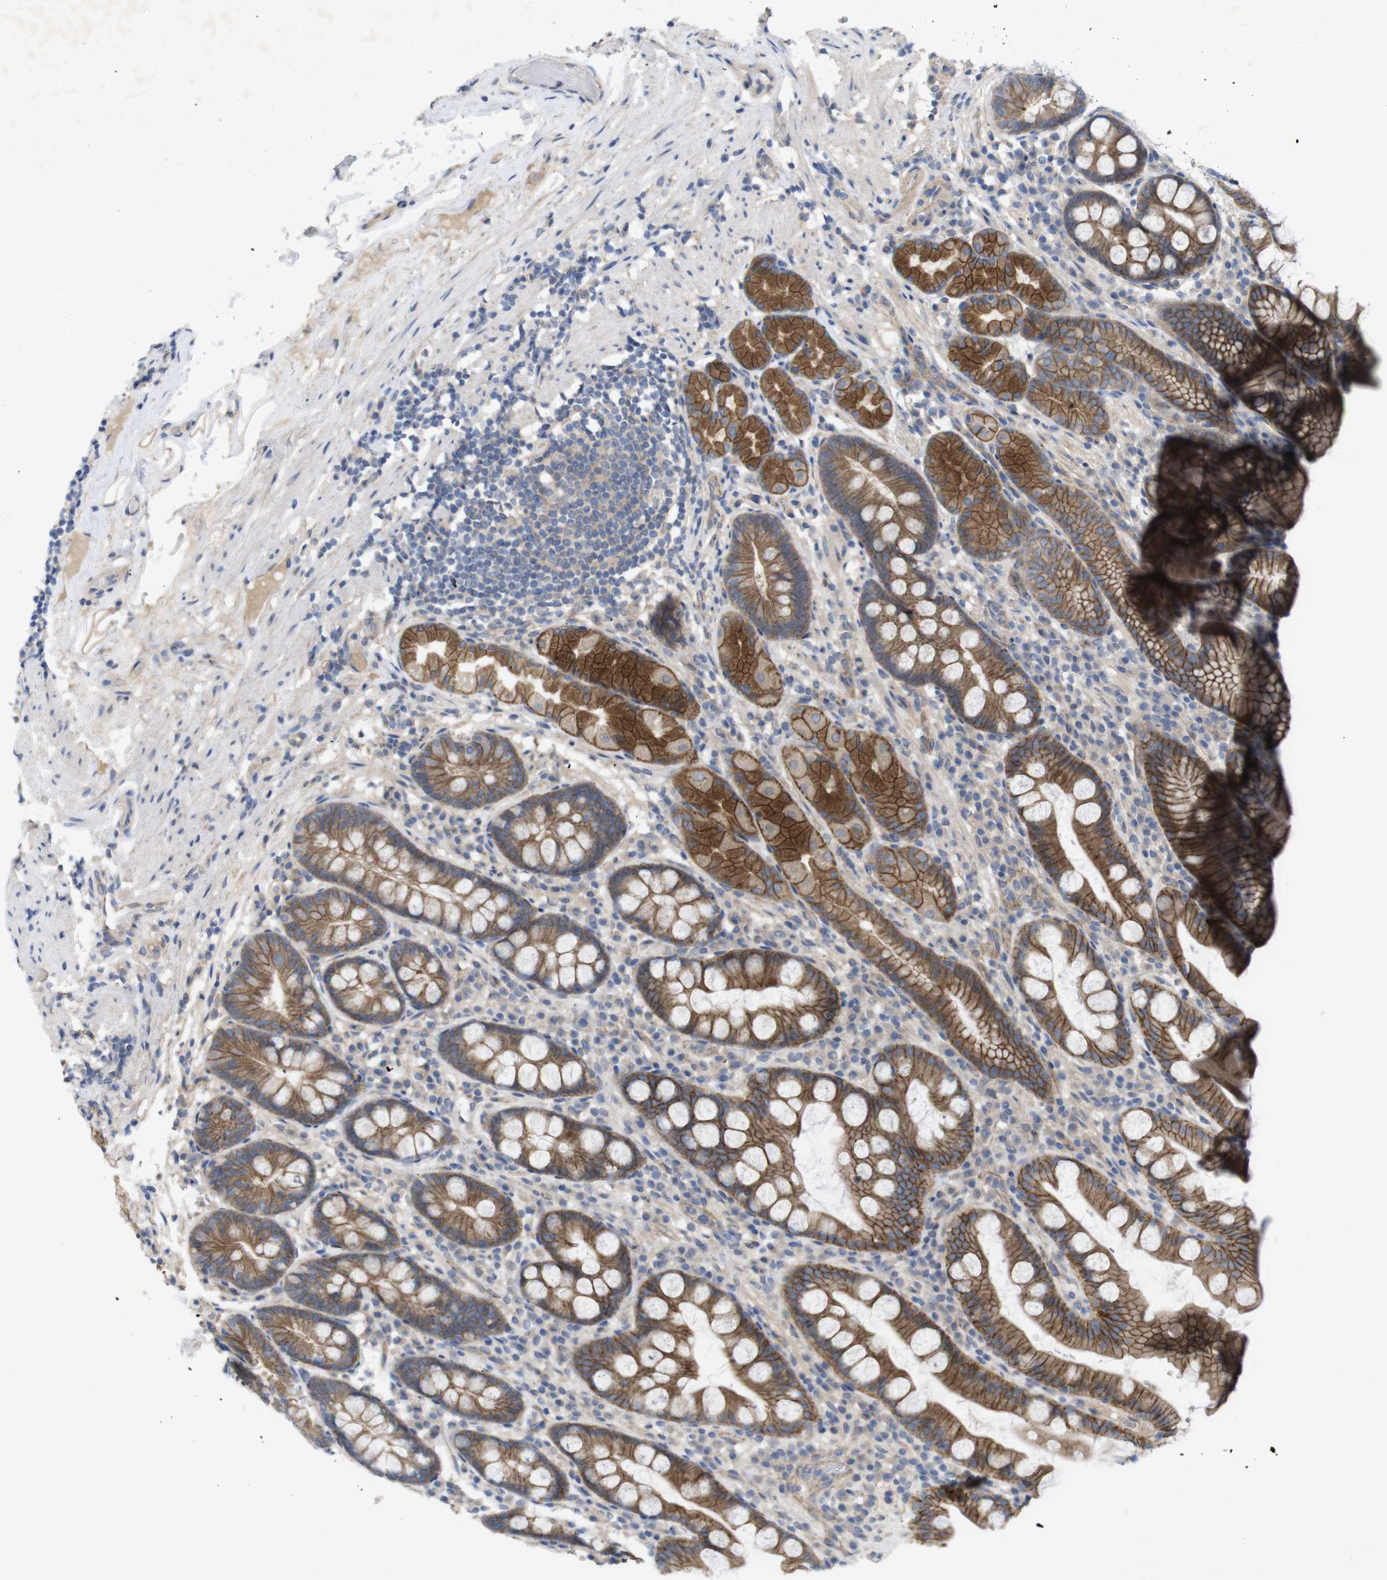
{"staining": {"intensity": "strong", "quantity": ">75%", "location": "cytoplasmic/membranous"}, "tissue": "stomach", "cell_type": "Glandular cells", "image_type": "normal", "snomed": [{"axis": "morphology", "description": "Normal tissue, NOS"}, {"axis": "topography", "description": "Stomach, lower"}], "caption": "The immunohistochemical stain highlights strong cytoplasmic/membranous expression in glandular cells of benign stomach.", "gene": "KIDINS220", "patient": {"sex": "male", "age": 52}}